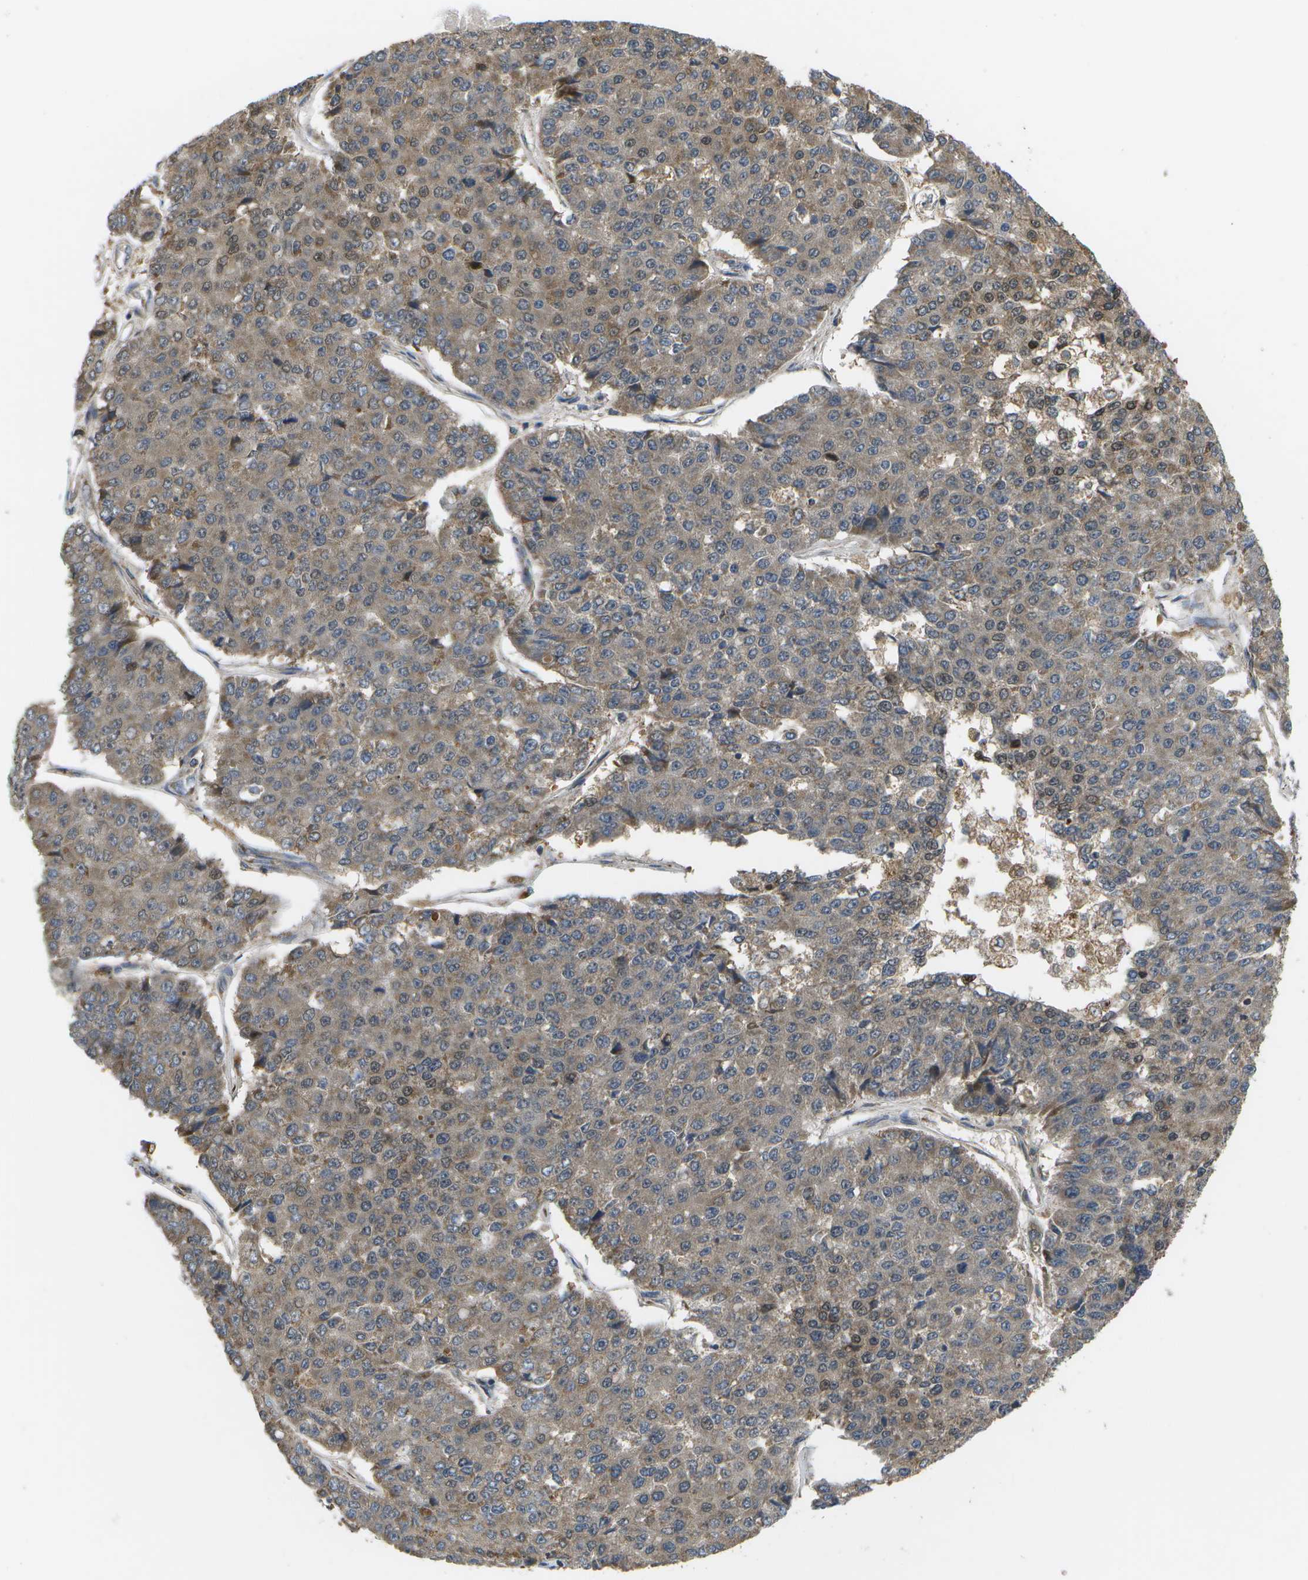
{"staining": {"intensity": "moderate", "quantity": ">75%", "location": "cytoplasmic/membranous,nuclear"}, "tissue": "pancreatic cancer", "cell_type": "Tumor cells", "image_type": "cancer", "snomed": [{"axis": "morphology", "description": "Adenocarcinoma, NOS"}, {"axis": "topography", "description": "Pancreas"}], "caption": "IHC histopathology image of neoplastic tissue: human adenocarcinoma (pancreatic) stained using immunohistochemistry (IHC) shows medium levels of moderate protein expression localized specifically in the cytoplasmic/membranous and nuclear of tumor cells, appearing as a cytoplasmic/membranous and nuclear brown color.", "gene": "HADHA", "patient": {"sex": "male", "age": 50}}